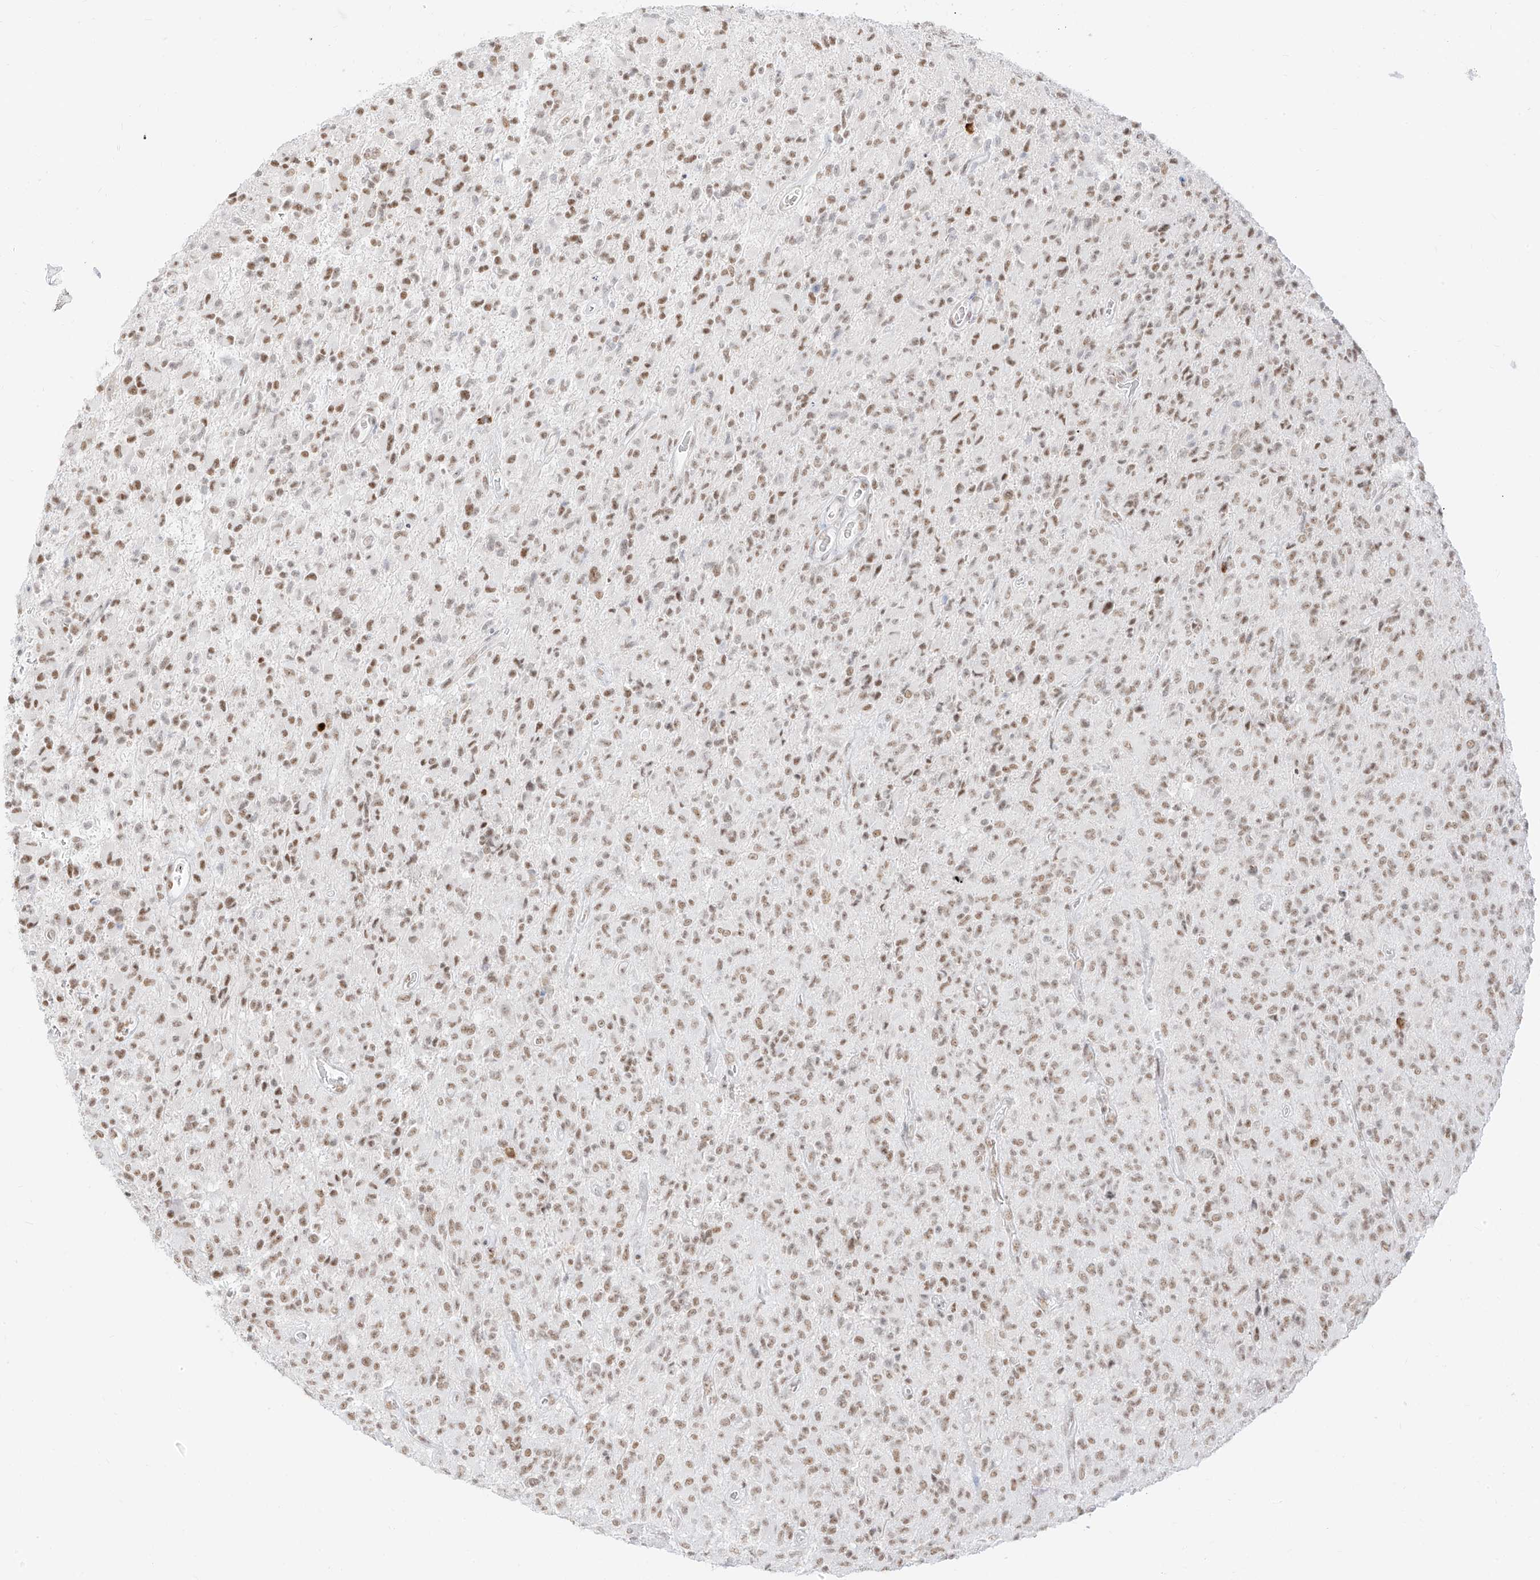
{"staining": {"intensity": "moderate", "quantity": ">75%", "location": "nuclear"}, "tissue": "glioma", "cell_type": "Tumor cells", "image_type": "cancer", "snomed": [{"axis": "morphology", "description": "Glioma, malignant, High grade"}, {"axis": "topography", "description": "Brain"}], "caption": "Protein staining of glioma tissue reveals moderate nuclear positivity in approximately >75% of tumor cells. Ihc stains the protein in brown and the nuclei are stained blue.", "gene": "SUPT5H", "patient": {"sex": "female", "age": 57}}